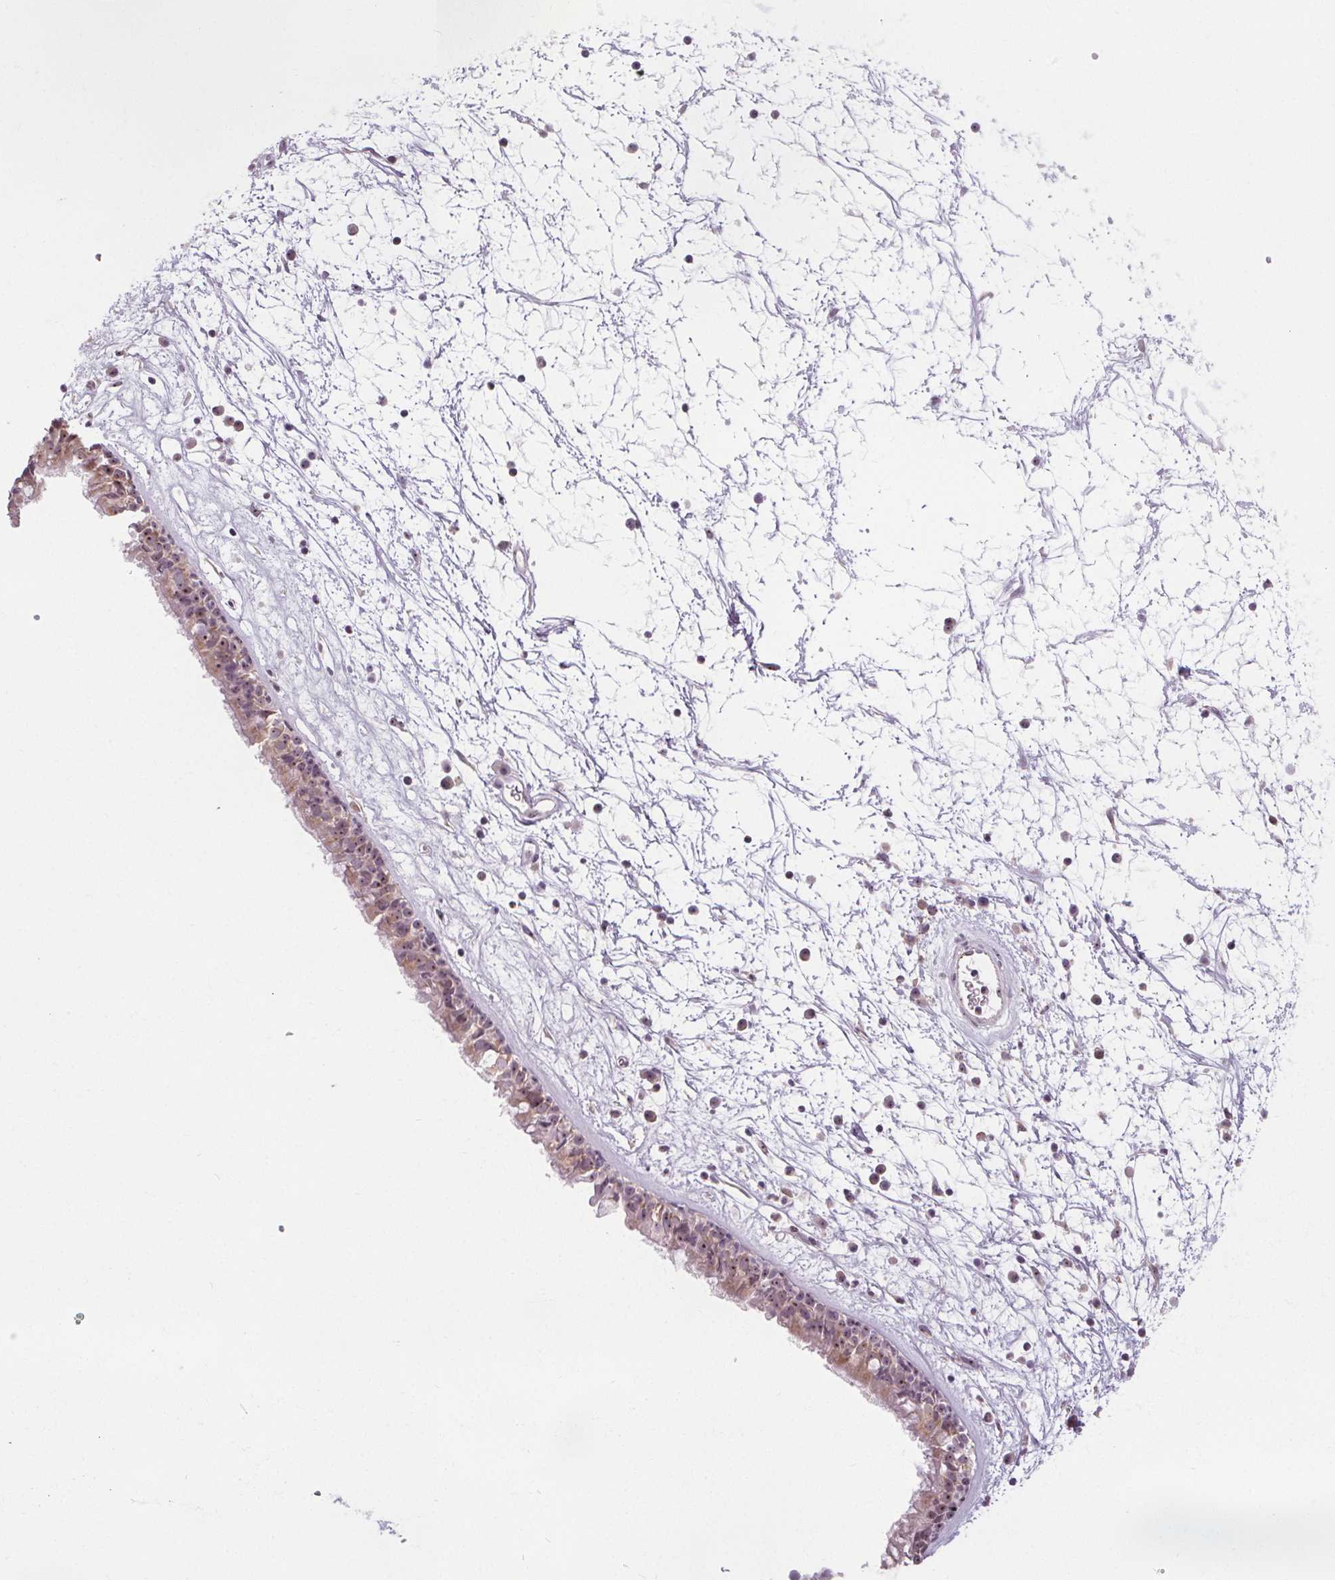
{"staining": {"intensity": "weak", "quantity": ">75%", "location": "cytoplasmic/membranous,nuclear"}, "tissue": "nasopharynx", "cell_type": "Respiratory epithelial cells", "image_type": "normal", "snomed": [{"axis": "morphology", "description": "Normal tissue, NOS"}, {"axis": "topography", "description": "Nasopharynx"}], "caption": "This micrograph shows normal nasopharynx stained with immunohistochemistry to label a protein in brown. The cytoplasmic/membranous,nuclear of respiratory epithelial cells show weak positivity for the protein. Nuclei are counter-stained blue.", "gene": "NOLC1", "patient": {"sex": "male", "age": 24}}